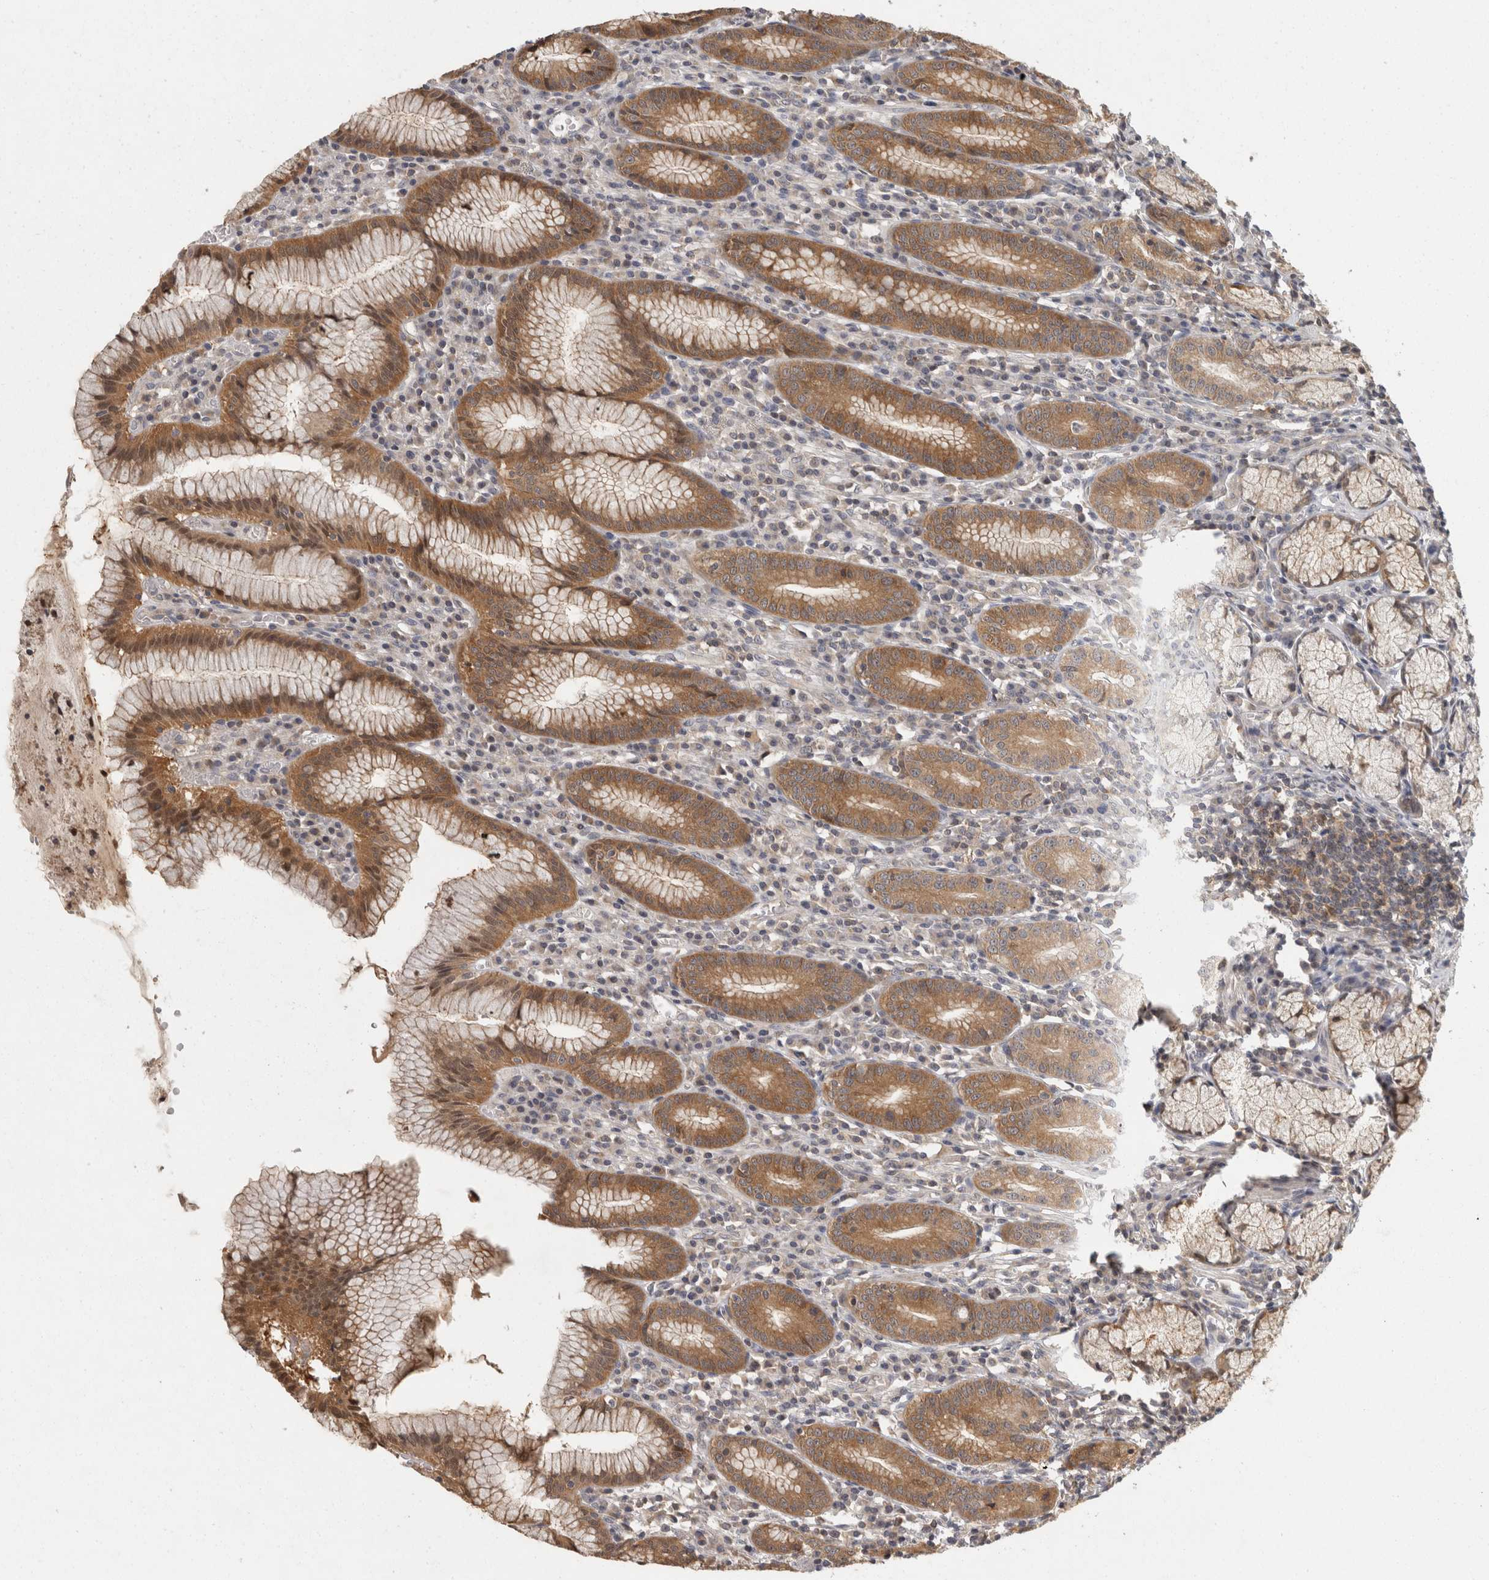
{"staining": {"intensity": "moderate", "quantity": ">75%", "location": "cytoplasmic/membranous"}, "tissue": "stomach", "cell_type": "Glandular cells", "image_type": "normal", "snomed": [{"axis": "morphology", "description": "Normal tissue, NOS"}, {"axis": "topography", "description": "Stomach"}], "caption": "This image reveals immunohistochemistry (IHC) staining of unremarkable stomach, with medium moderate cytoplasmic/membranous staining in about >75% of glandular cells.", "gene": "ACAT2", "patient": {"sex": "male", "age": 55}}